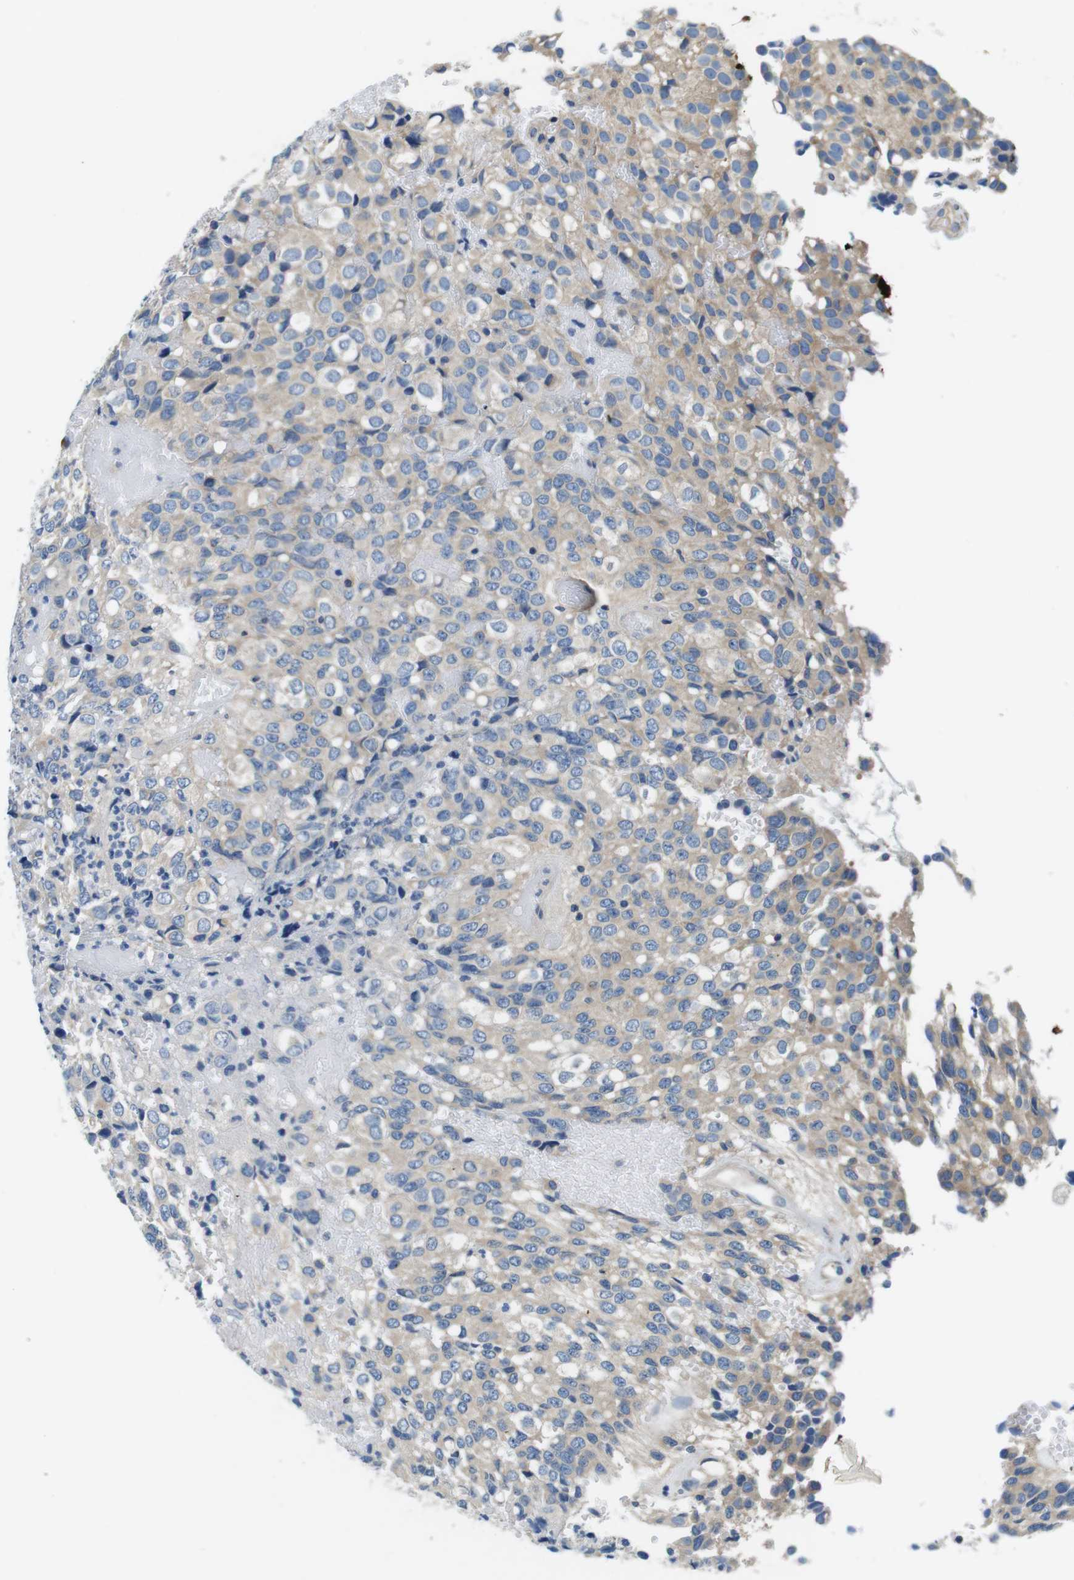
{"staining": {"intensity": "weak", "quantity": "25%-75%", "location": "cytoplasmic/membranous"}, "tissue": "glioma", "cell_type": "Tumor cells", "image_type": "cancer", "snomed": [{"axis": "morphology", "description": "Glioma, malignant, High grade"}, {"axis": "topography", "description": "Brain"}], "caption": "Human malignant glioma (high-grade) stained with a brown dye exhibits weak cytoplasmic/membranous positive positivity in approximately 25%-75% of tumor cells.", "gene": "DENND4C", "patient": {"sex": "male", "age": 32}}